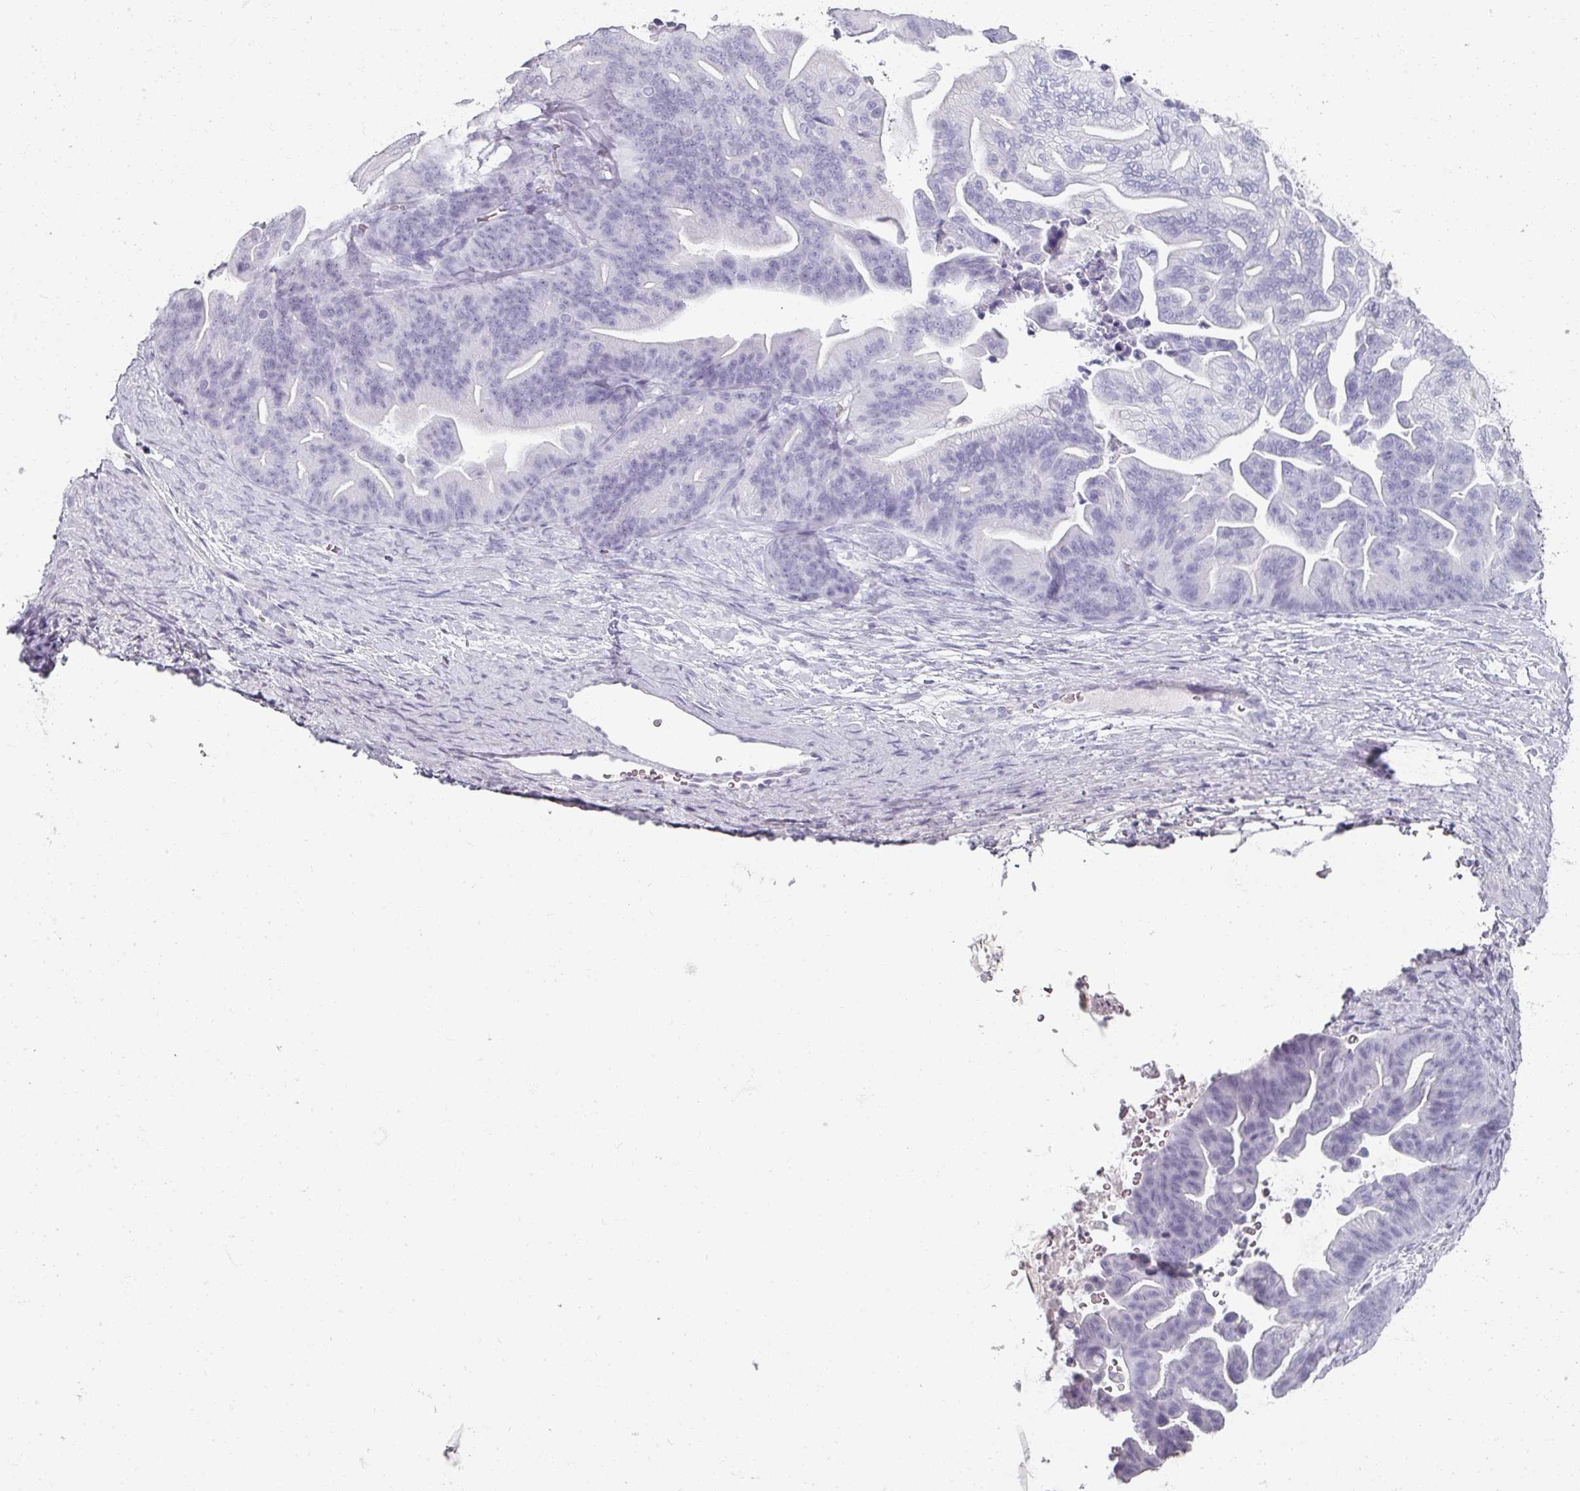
{"staining": {"intensity": "negative", "quantity": "none", "location": "none"}, "tissue": "ovarian cancer", "cell_type": "Tumor cells", "image_type": "cancer", "snomed": [{"axis": "morphology", "description": "Cystadenocarcinoma, mucinous, NOS"}, {"axis": "topography", "description": "Ovary"}], "caption": "Mucinous cystadenocarcinoma (ovarian) was stained to show a protein in brown. There is no significant staining in tumor cells.", "gene": "REG3G", "patient": {"sex": "female", "age": 67}}